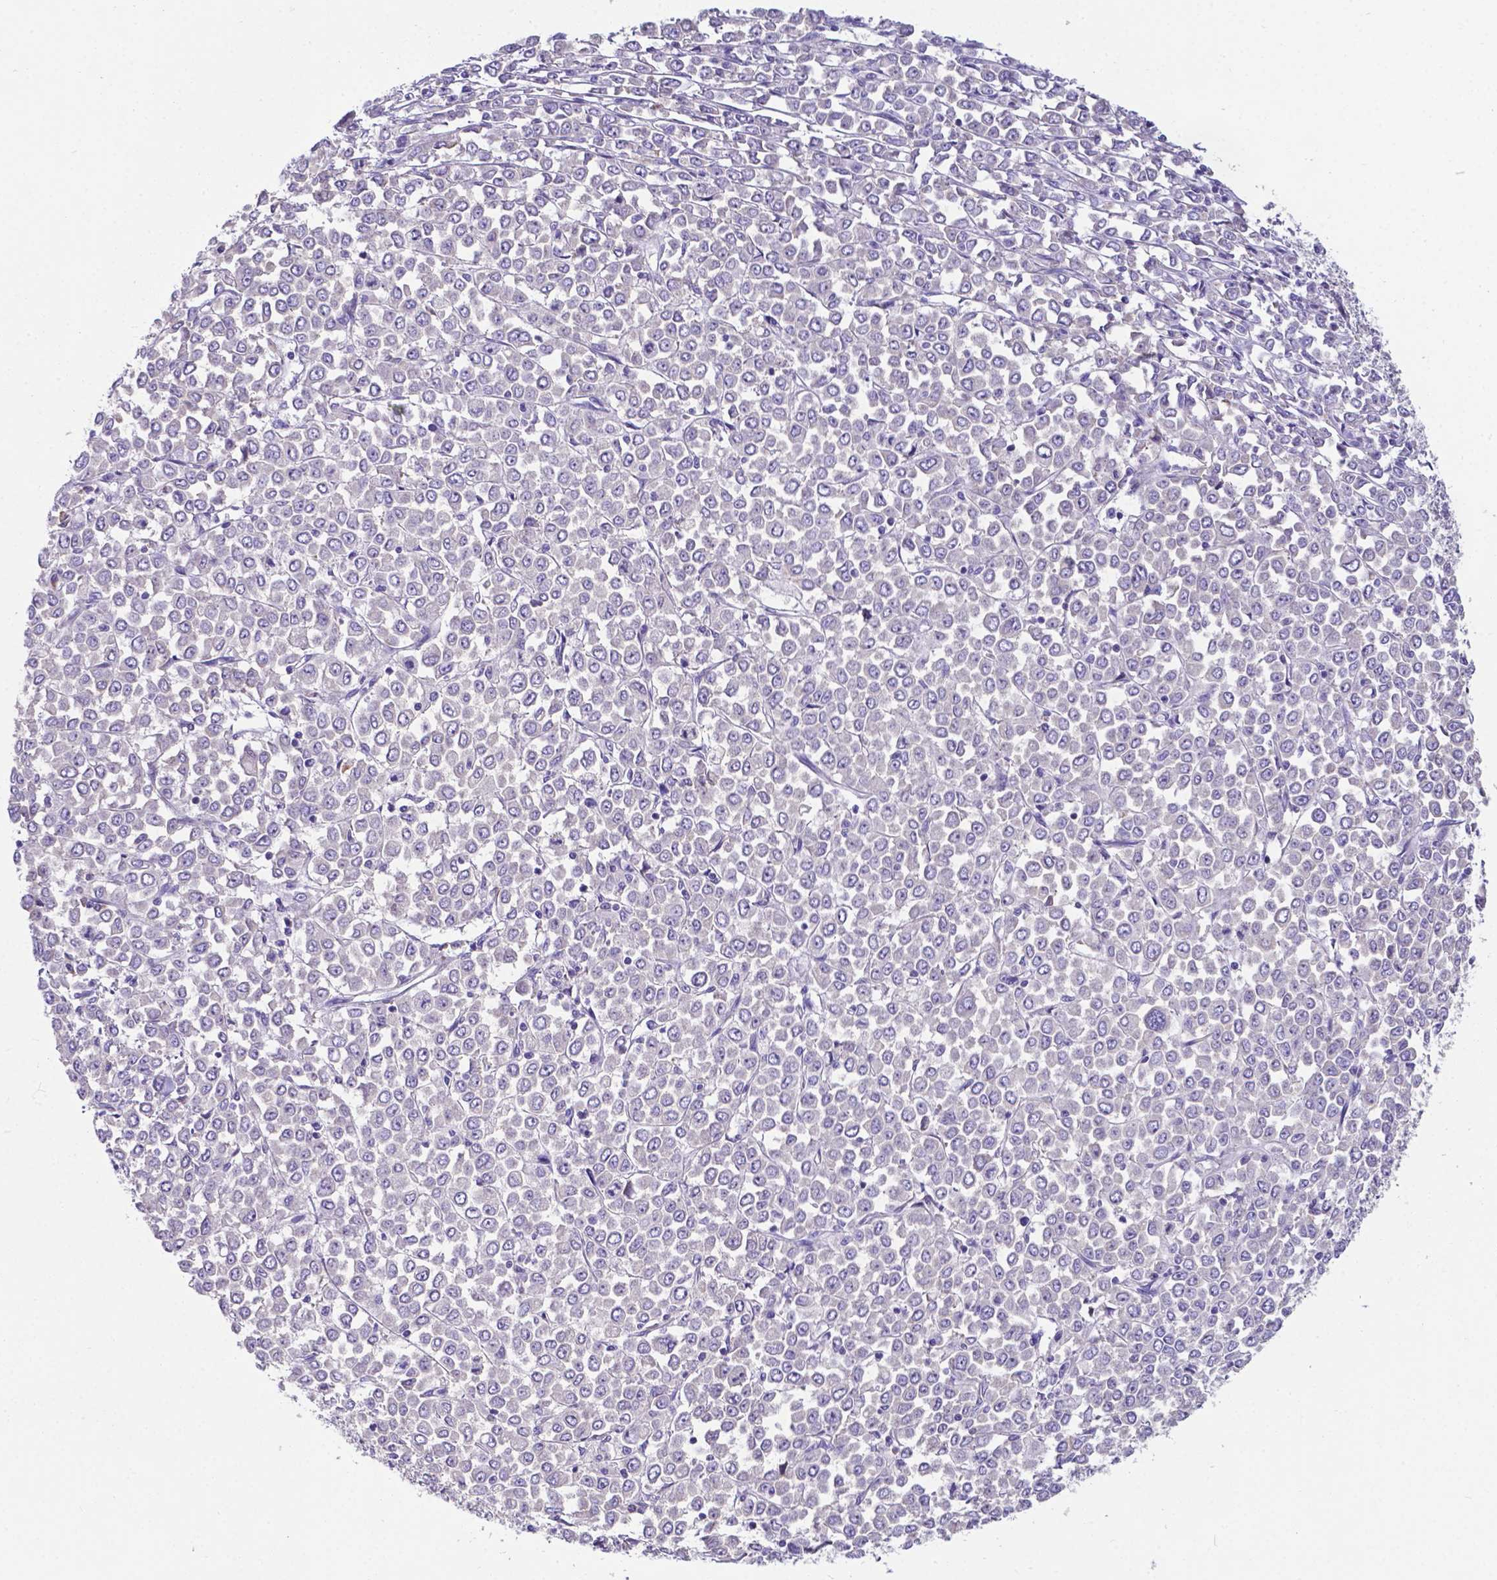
{"staining": {"intensity": "weak", "quantity": "25%-75%", "location": "cytoplasmic/membranous"}, "tissue": "stomach cancer", "cell_type": "Tumor cells", "image_type": "cancer", "snomed": [{"axis": "morphology", "description": "Adenocarcinoma, NOS"}, {"axis": "topography", "description": "Stomach, upper"}], "caption": "Weak cytoplasmic/membranous positivity is present in about 25%-75% of tumor cells in adenocarcinoma (stomach). The staining was performed using DAB, with brown indicating positive protein expression. Nuclei are stained blue with hematoxylin.", "gene": "RPL6", "patient": {"sex": "male", "age": 70}}